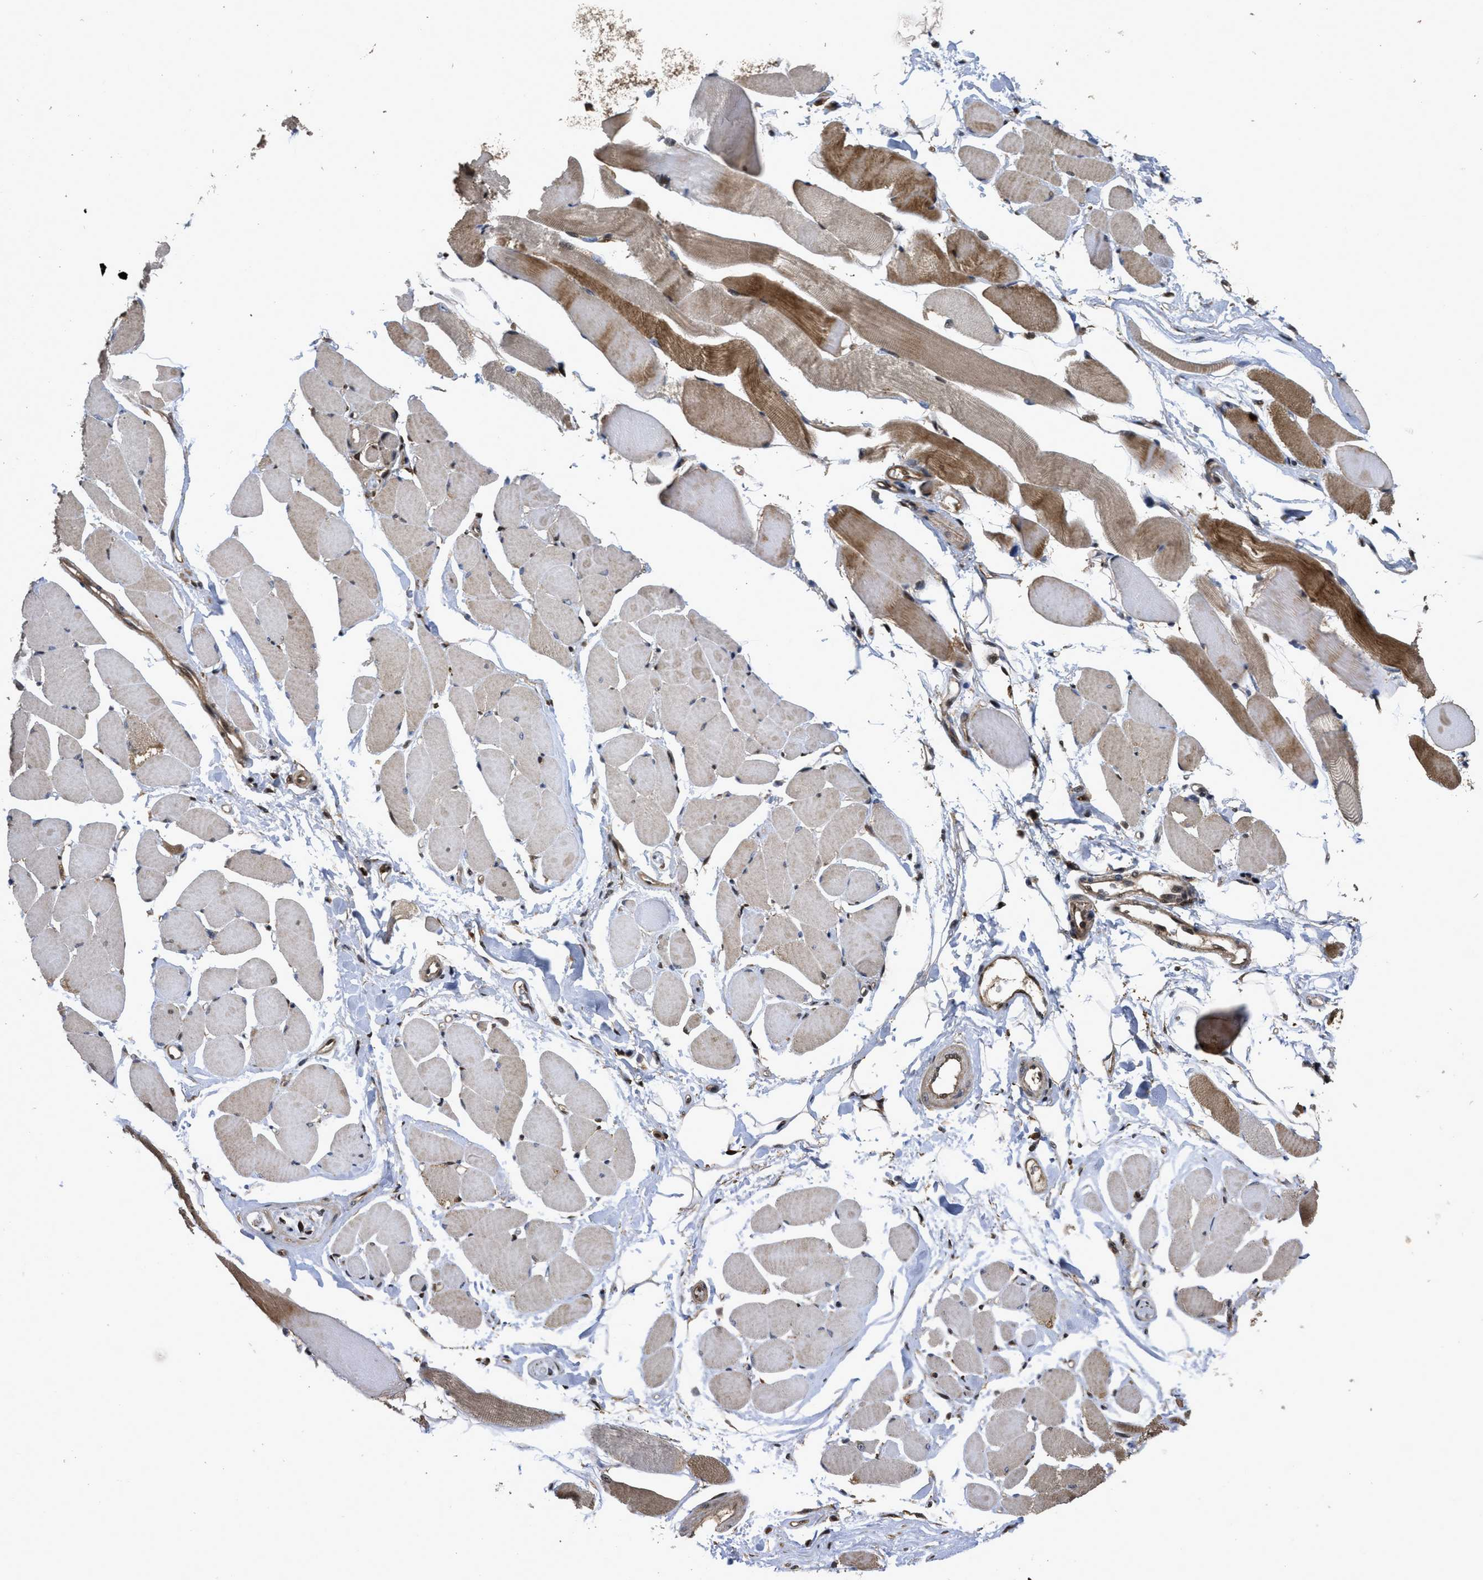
{"staining": {"intensity": "moderate", "quantity": "25%-75%", "location": "cytoplasmic/membranous"}, "tissue": "skeletal muscle", "cell_type": "Myocytes", "image_type": "normal", "snomed": [{"axis": "morphology", "description": "Normal tissue, NOS"}, {"axis": "topography", "description": "Skeletal muscle"}, {"axis": "topography", "description": "Peripheral nerve tissue"}], "caption": "The image demonstrates immunohistochemical staining of normal skeletal muscle. There is moderate cytoplasmic/membranous positivity is present in about 25%-75% of myocytes.", "gene": "CBR3", "patient": {"sex": "female", "age": 84}}